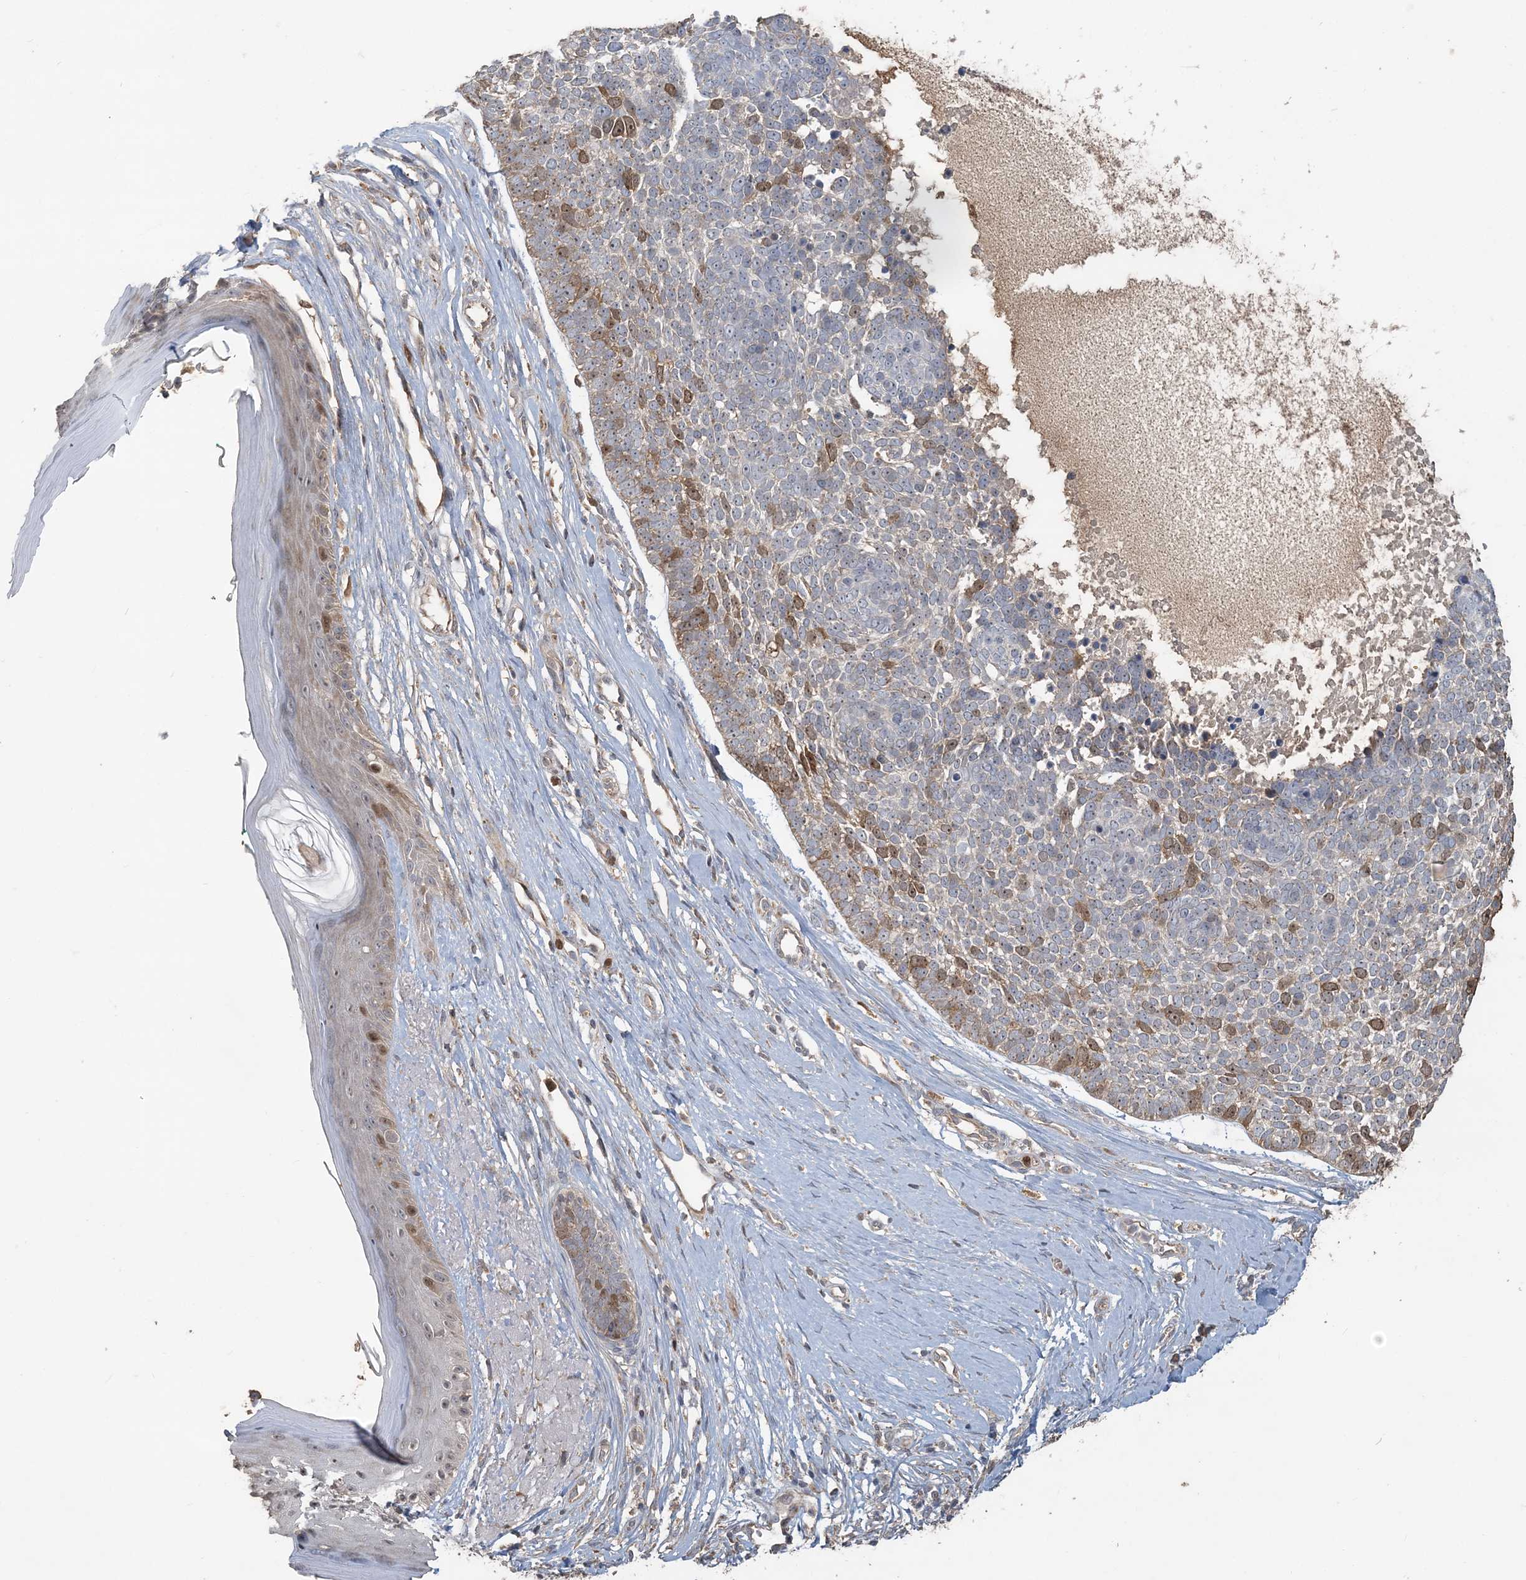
{"staining": {"intensity": "moderate", "quantity": "<25%", "location": "cytoplasmic/membranous,nuclear"}, "tissue": "skin cancer", "cell_type": "Tumor cells", "image_type": "cancer", "snomed": [{"axis": "morphology", "description": "Basal cell carcinoma"}, {"axis": "topography", "description": "Skin"}], "caption": "DAB (3,3'-diaminobenzidine) immunohistochemical staining of basal cell carcinoma (skin) displays moderate cytoplasmic/membranous and nuclear protein positivity in about <25% of tumor cells.", "gene": "TRAIP", "patient": {"sex": "female", "age": 81}}